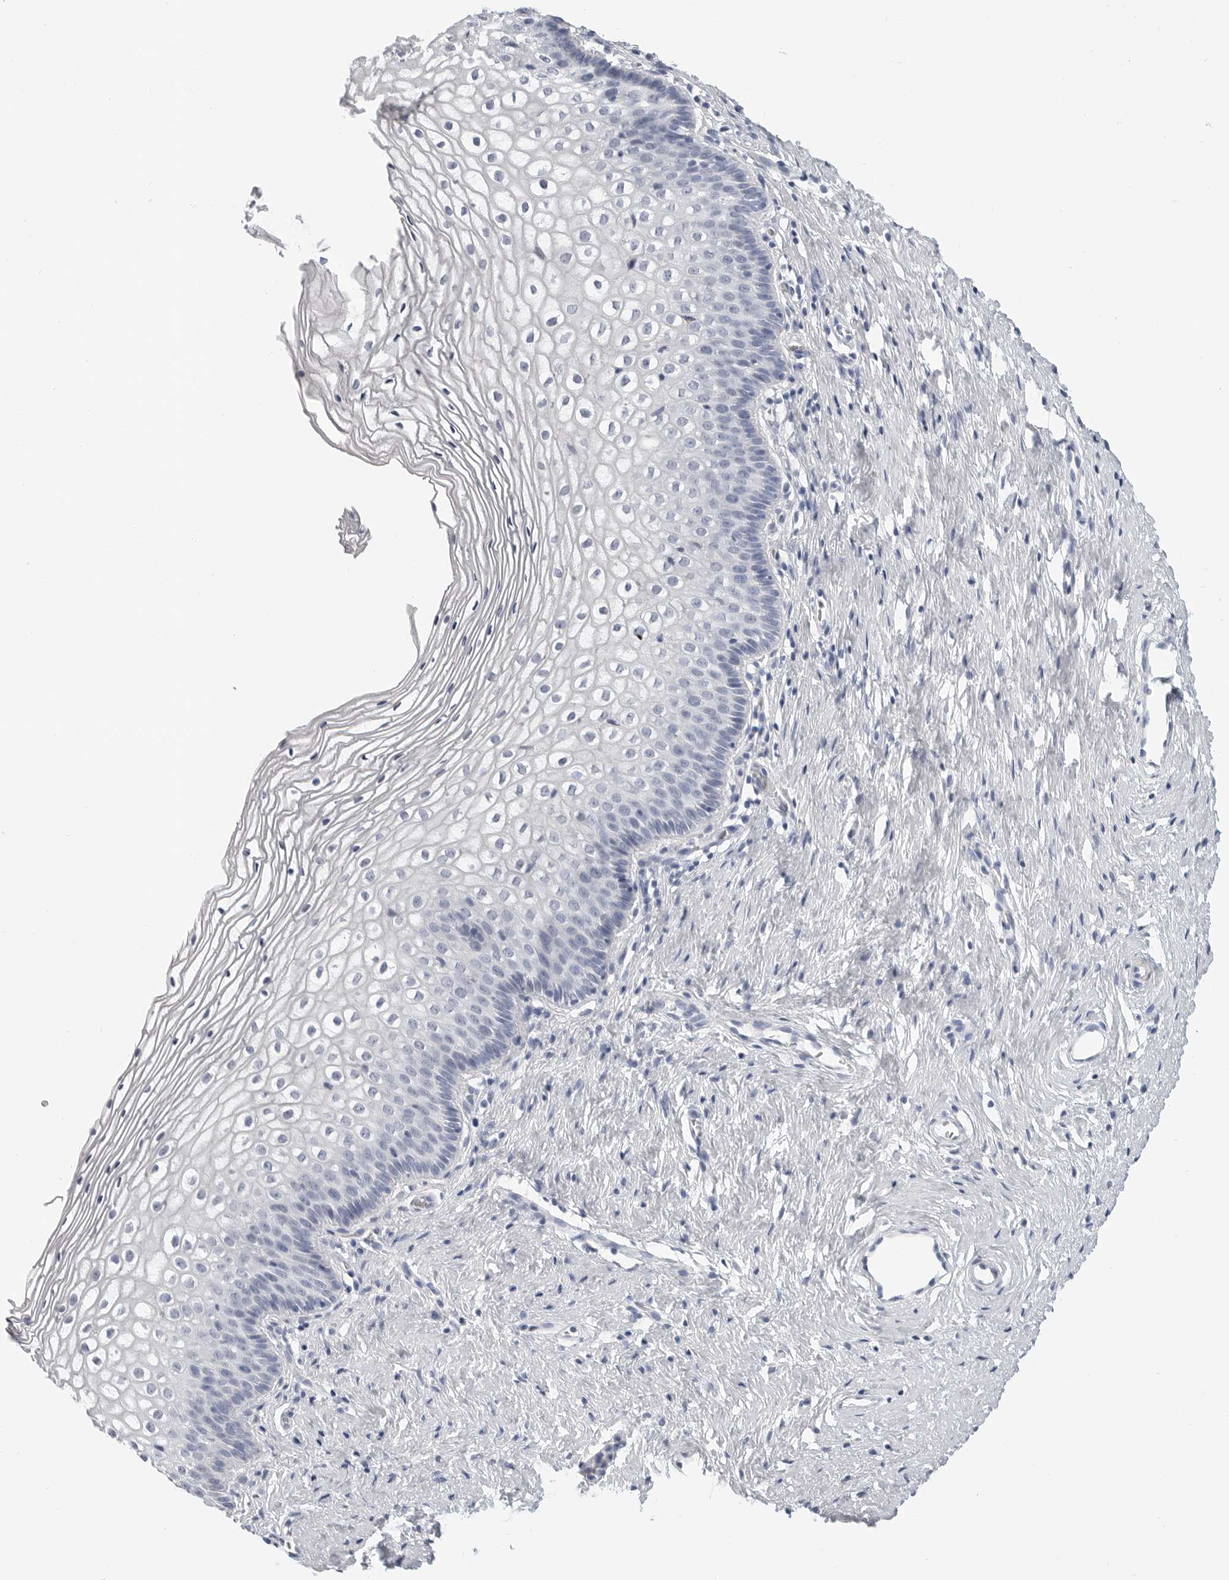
{"staining": {"intensity": "negative", "quantity": "none", "location": "none"}, "tissue": "cervix", "cell_type": "Squamous epithelial cells", "image_type": "normal", "snomed": [{"axis": "morphology", "description": "Normal tissue, NOS"}, {"axis": "topography", "description": "Cervix"}], "caption": "This is an IHC photomicrograph of normal human cervix. There is no staining in squamous epithelial cells.", "gene": "PLN", "patient": {"sex": "female", "age": 27}}